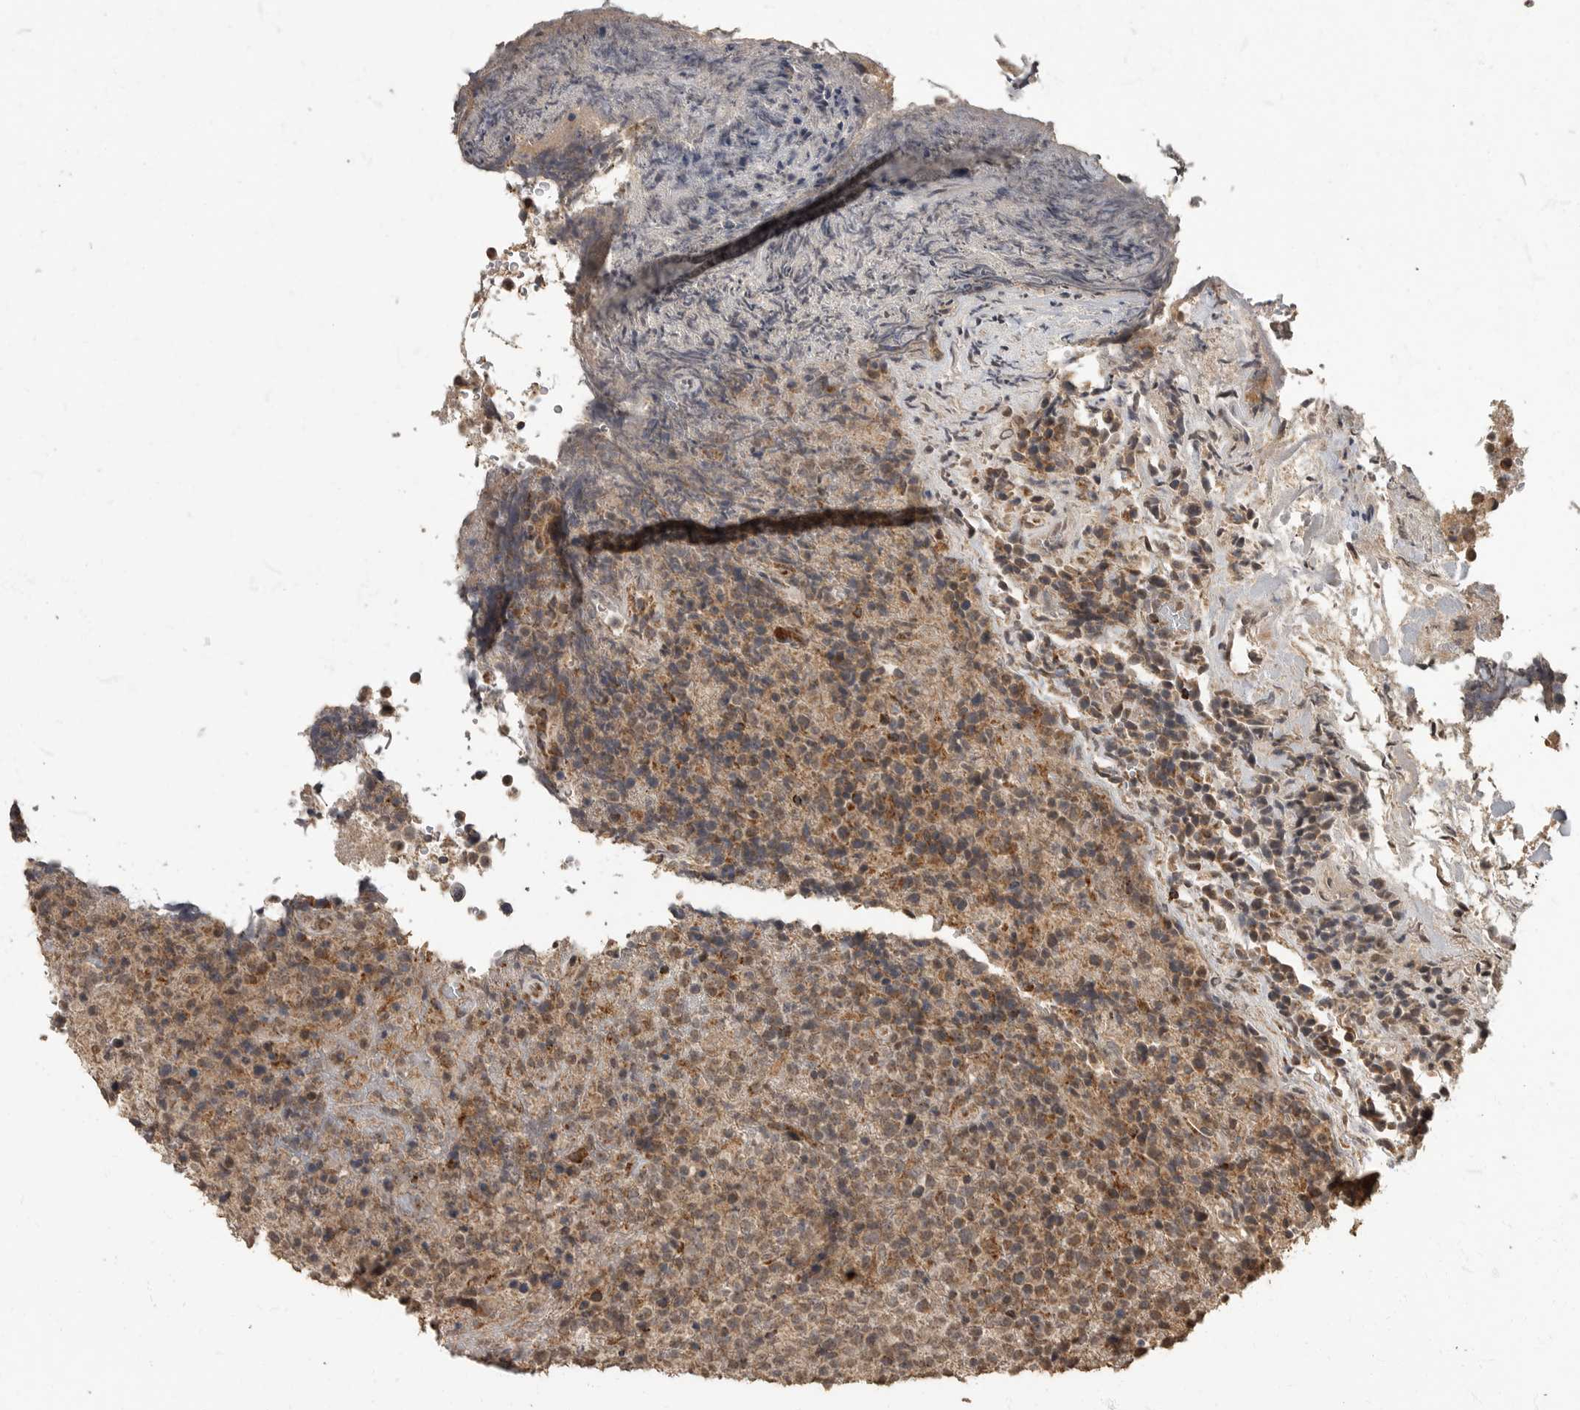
{"staining": {"intensity": "weak", "quantity": ">75%", "location": "cytoplasmic/membranous"}, "tissue": "lymphoma", "cell_type": "Tumor cells", "image_type": "cancer", "snomed": [{"axis": "morphology", "description": "Malignant lymphoma, non-Hodgkin's type, High grade"}, {"axis": "topography", "description": "Lymph node"}], "caption": "Lymphoma tissue demonstrates weak cytoplasmic/membranous staining in about >75% of tumor cells", "gene": "MAFG", "patient": {"sex": "male", "age": 13}}